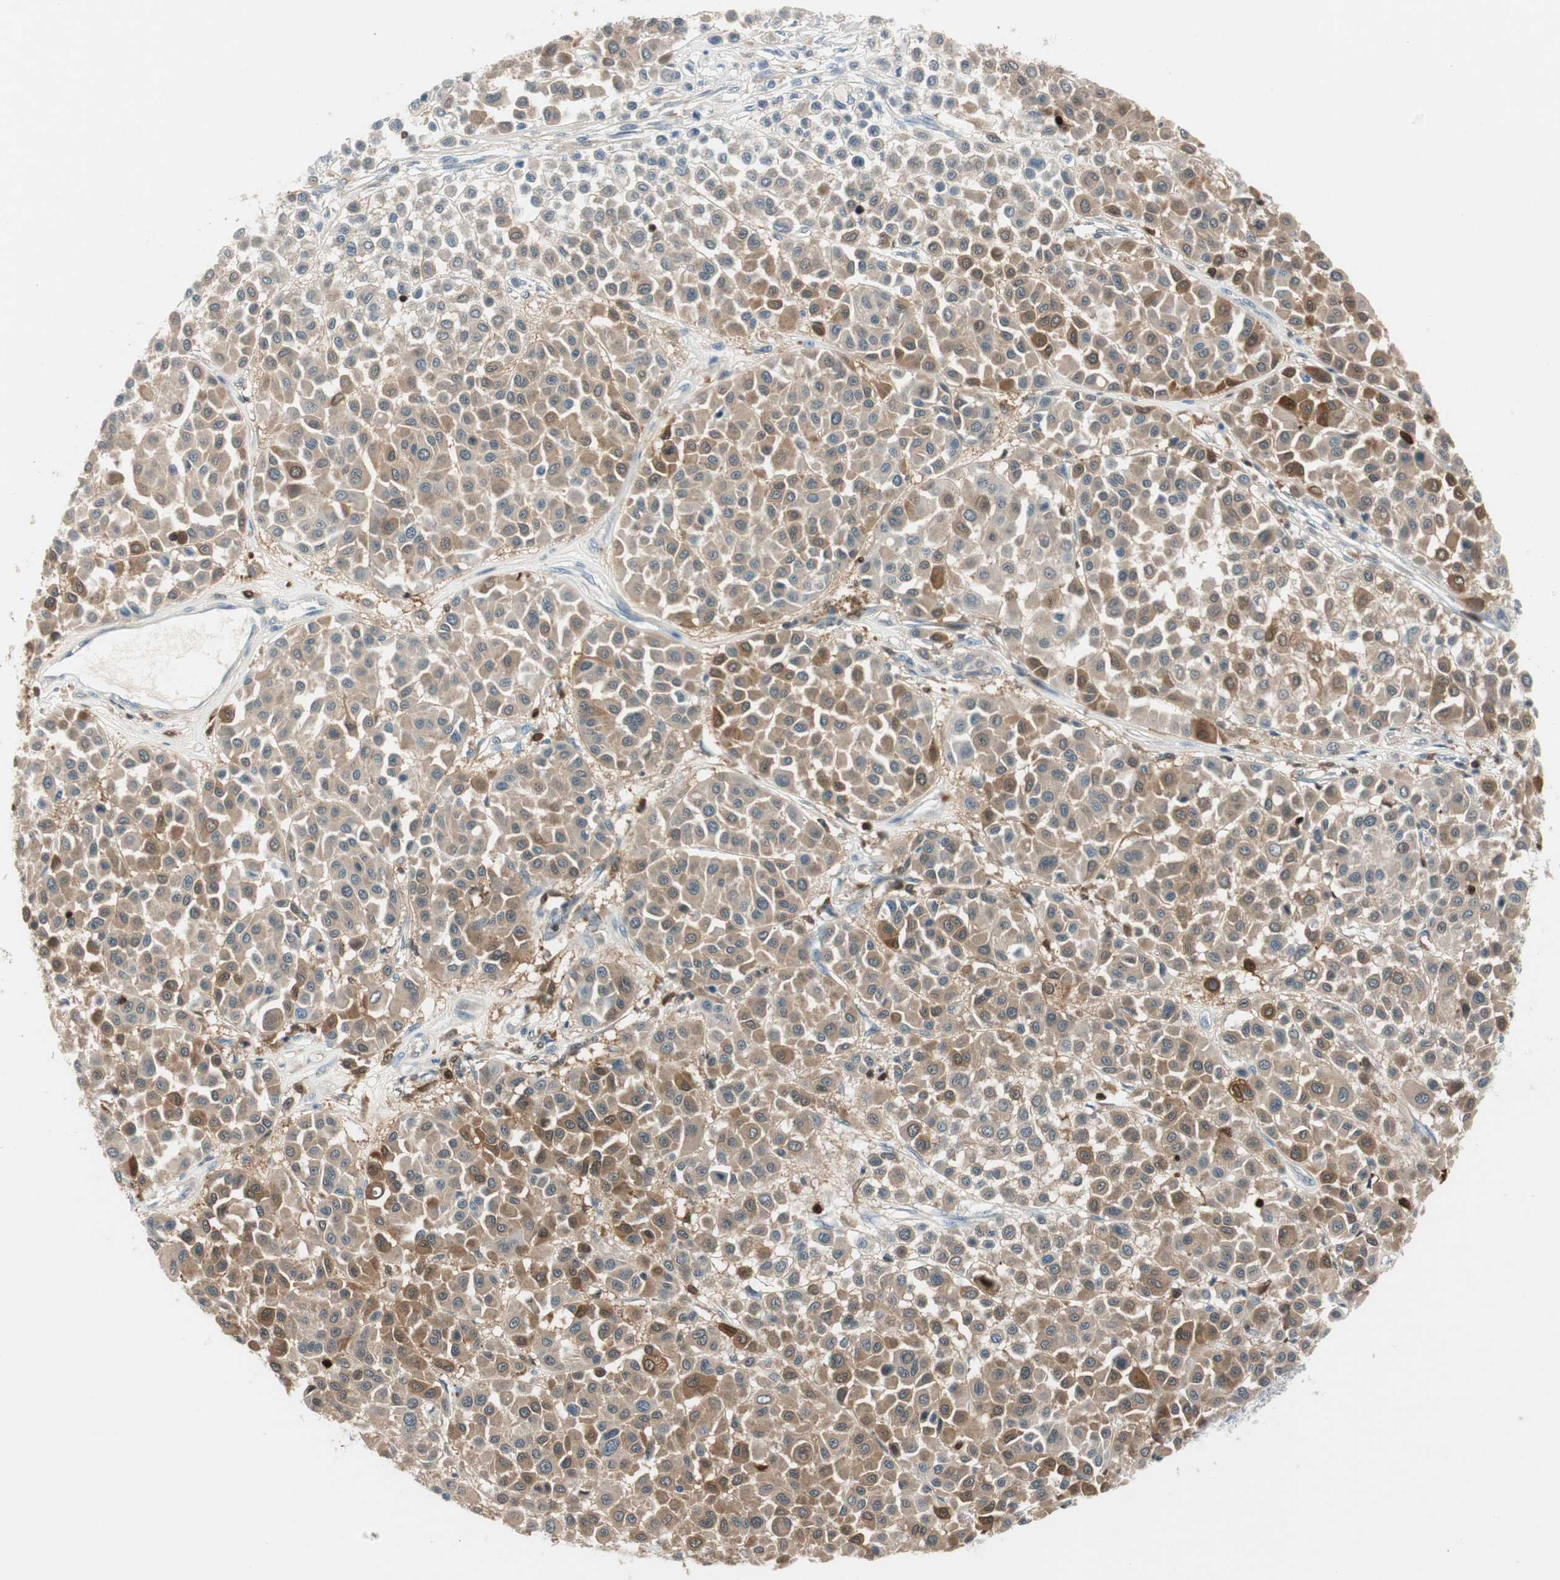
{"staining": {"intensity": "moderate", "quantity": ">75%", "location": "cytoplasmic/membranous"}, "tissue": "melanoma", "cell_type": "Tumor cells", "image_type": "cancer", "snomed": [{"axis": "morphology", "description": "Malignant melanoma, Metastatic site"}, {"axis": "topography", "description": "Soft tissue"}], "caption": "Moderate cytoplasmic/membranous protein positivity is present in about >75% of tumor cells in melanoma.", "gene": "COTL1", "patient": {"sex": "male", "age": 41}}